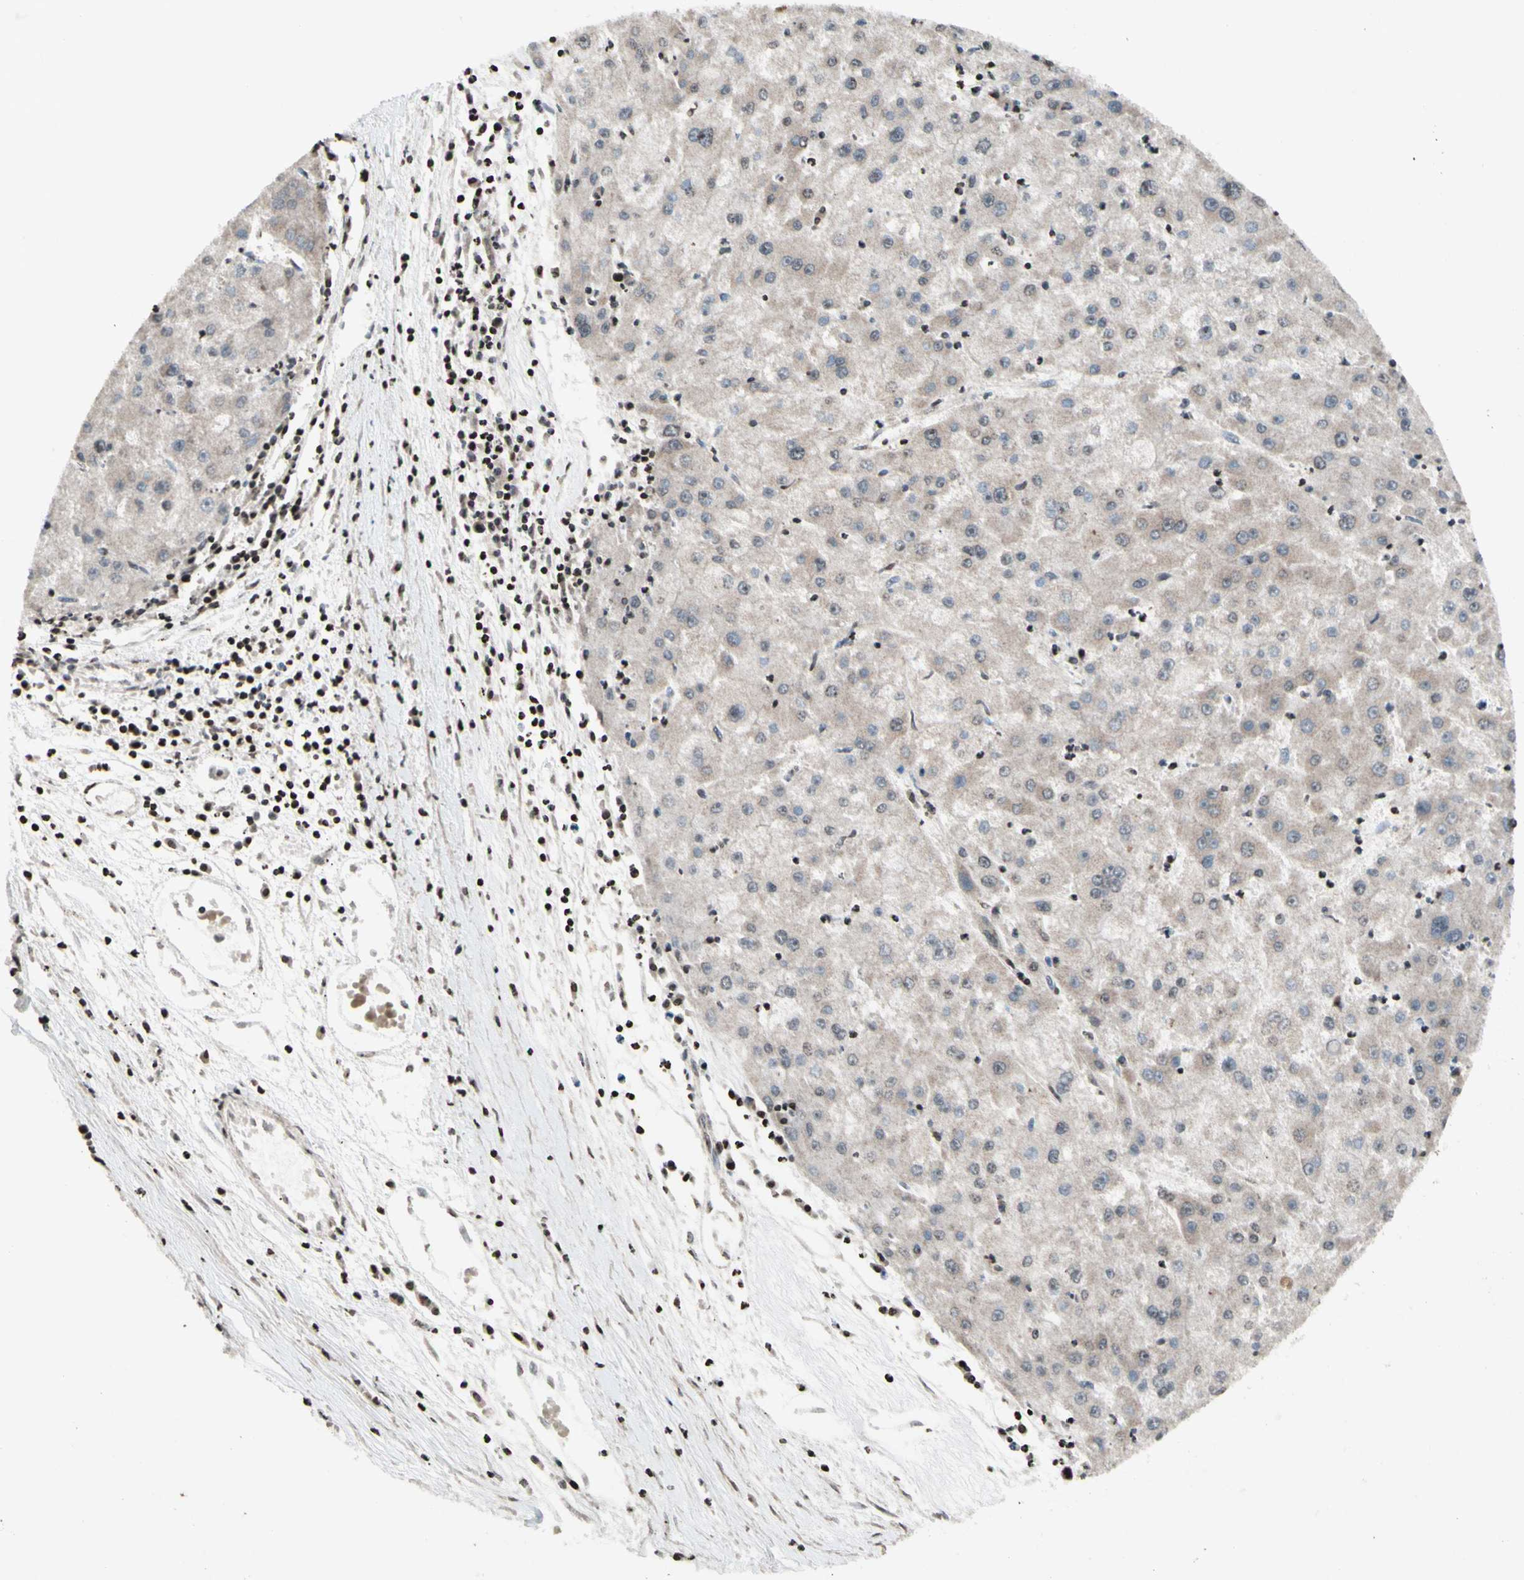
{"staining": {"intensity": "negative", "quantity": "none", "location": "none"}, "tissue": "liver cancer", "cell_type": "Tumor cells", "image_type": "cancer", "snomed": [{"axis": "morphology", "description": "Carcinoma, Hepatocellular, NOS"}, {"axis": "topography", "description": "Liver"}], "caption": "High magnification brightfield microscopy of hepatocellular carcinoma (liver) stained with DAB (brown) and counterstained with hematoxylin (blue): tumor cells show no significant positivity. (DAB (3,3'-diaminobenzidine) IHC, high magnification).", "gene": "POLA1", "patient": {"sex": "male", "age": 72}}